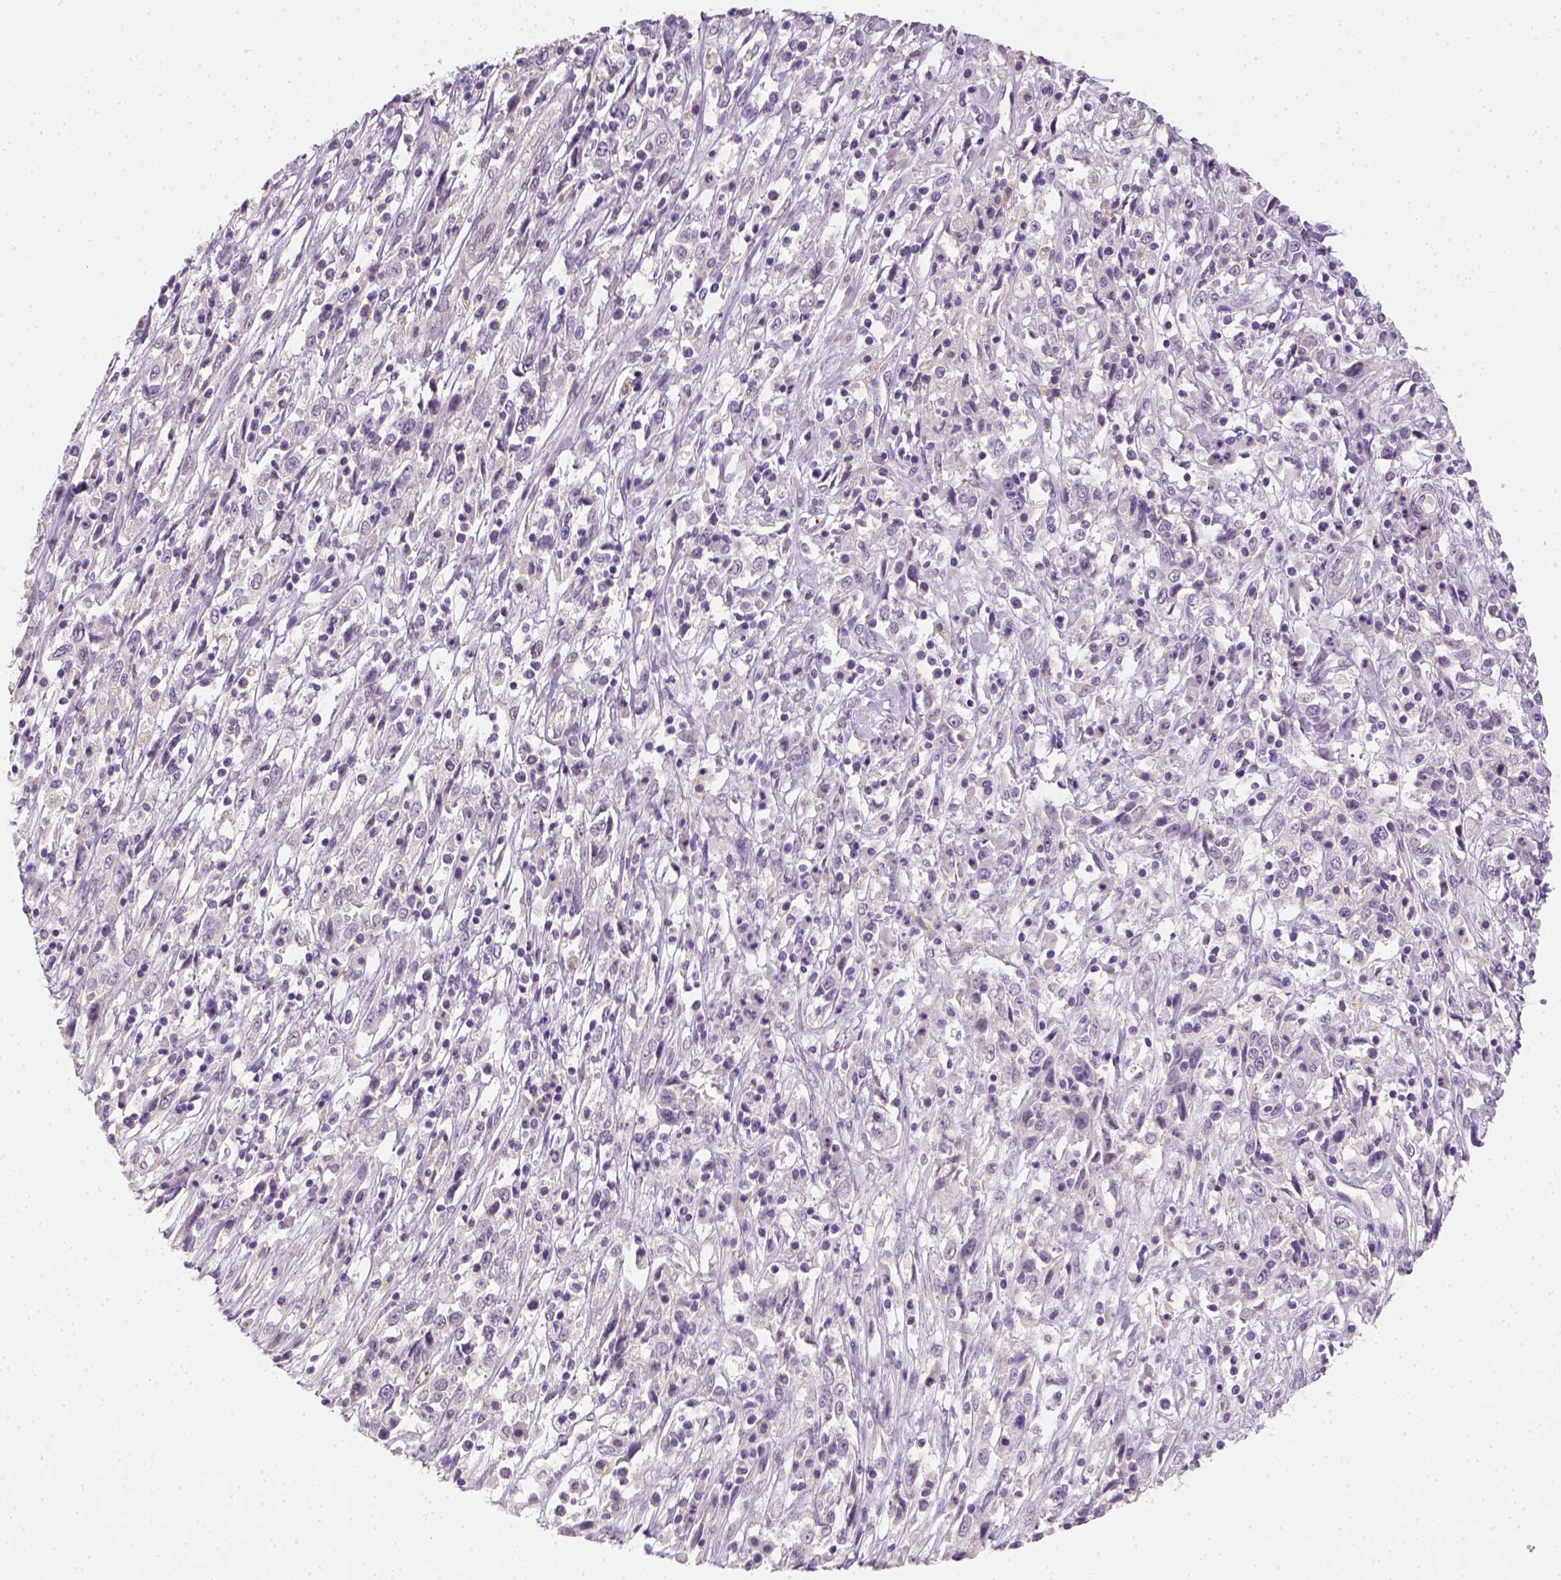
{"staining": {"intensity": "negative", "quantity": "none", "location": "none"}, "tissue": "cervical cancer", "cell_type": "Tumor cells", "image_type": "cancer", "snomed": [{"axis": "morphology", "description": "Adenocarcinoma, NOS"}, {"axis": "topography", "description": "Cervix"}], "caption": "Immunohistochemical staining of human cervical adenocarcinoma shows no significant staining in tumor cells.", "gene": "FAM163B", "patient": {"sex": "female", "age": 40}}